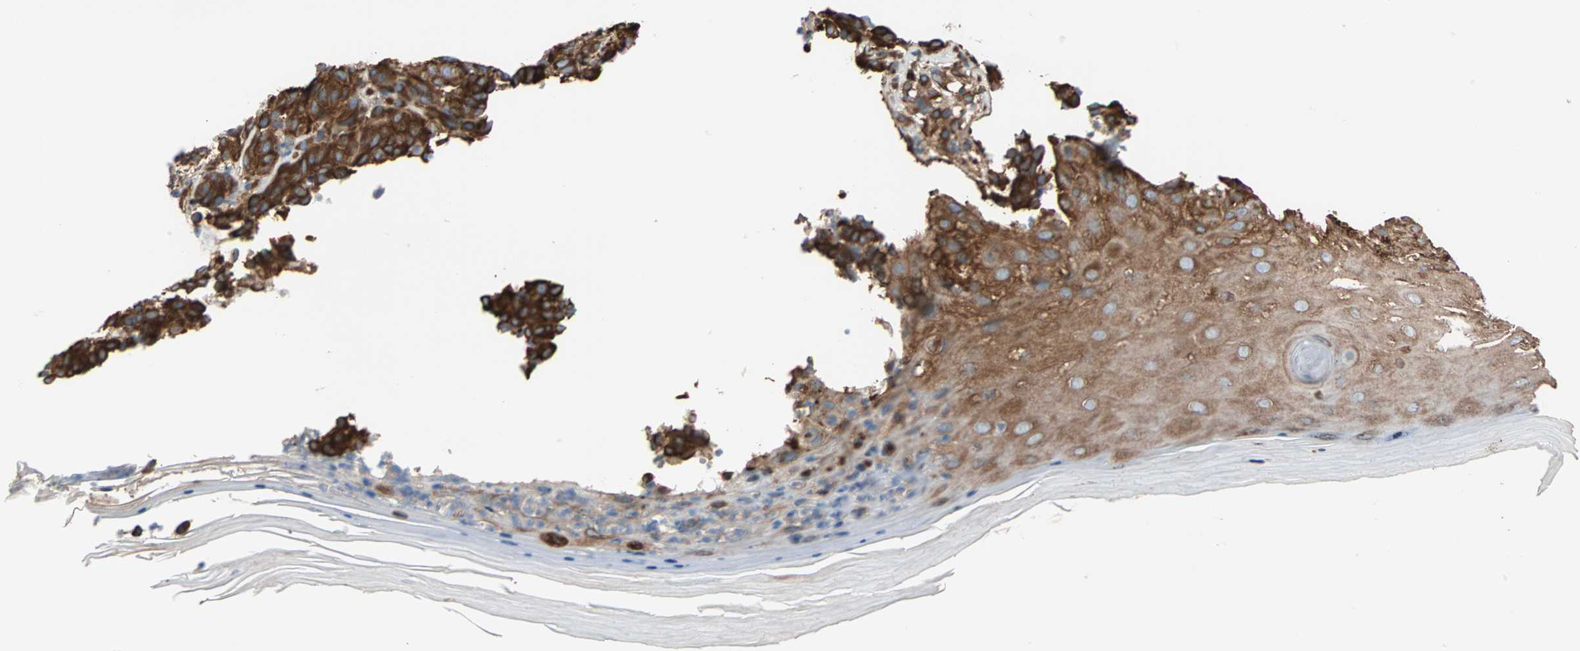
{"staining": {"intensity": "strong", "quantity": ">75%", "location": "cytoplasmic/membranous"}, "tissue": "melanoma", "cell_type": "Tumor cells", "image_type": "cancer", "snomed": [{"axis": "morphology", "description": "Malignant melanoma, NOS"}, {"axis": "topography", "description": "Skin"}], "caption": "A high-resolution image shows immunohistochemistry (IHC) staining of melanoma, which reveals strong cytoplasmic/membranous expression in about >75% of tumor cells.", "gene": "EEF2", "patient": {"sex": "male", "age": 64}}